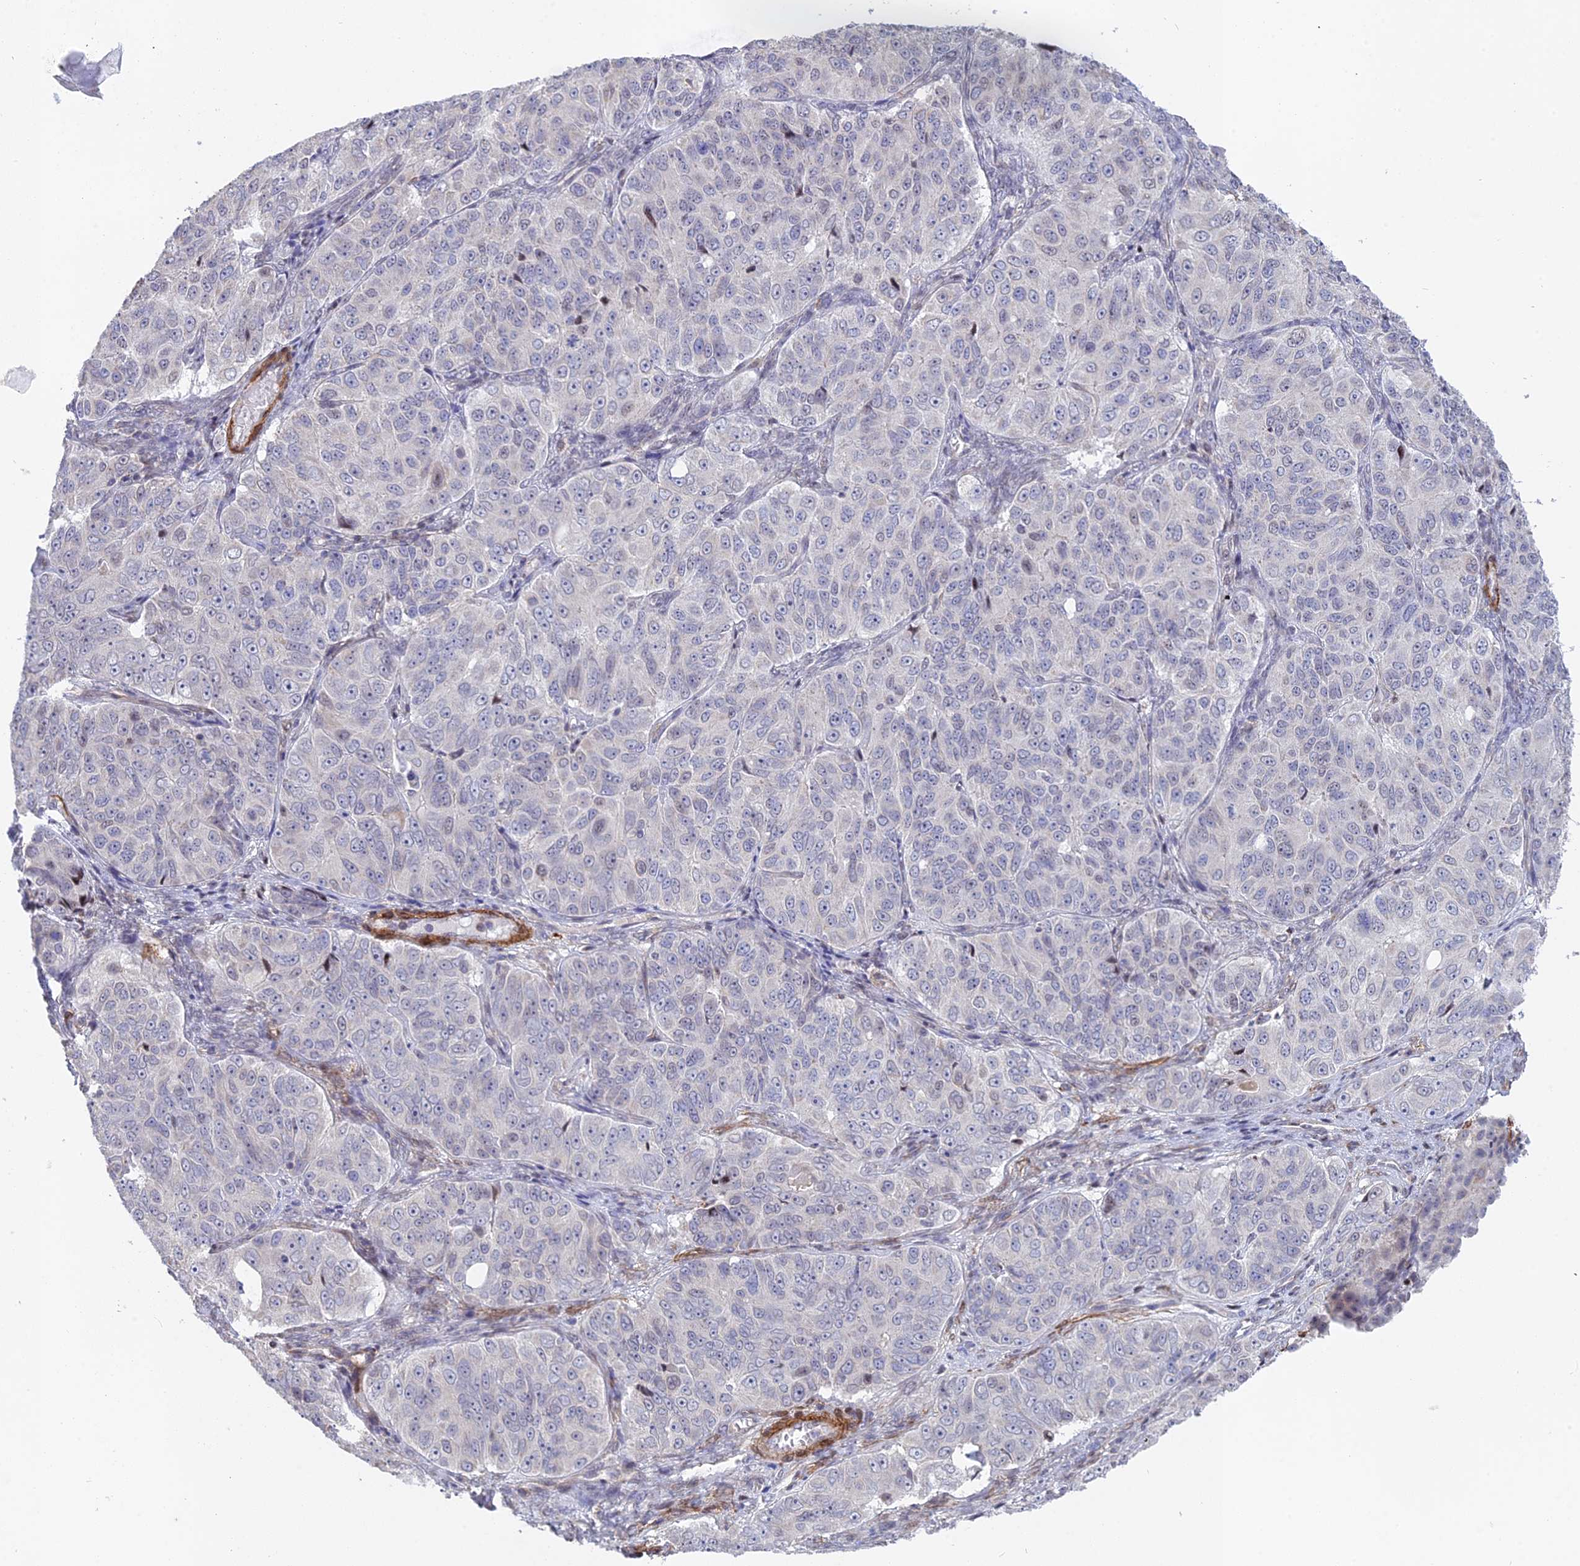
{"staining": {"intensity": "negative", "quantity": "none", "location": "none"}, "tissue": "ovarian cancer", "cell_type": "Tumor cells", "image_type": "cancer", "snomed": [{"axis": "morphology", "description": "Carcinoma, endometroid"}, {"axis": "topography", "description": "Ovary"}], "caption": "A high-resolution photomicrograph shows immunohistochemistry (IHC) staining of ovarian endometroid carcinoma, which reveals no significant staining in tumor cells.", "gene": "CCDC154", "patient": {"sex": "female", "age": 51}}